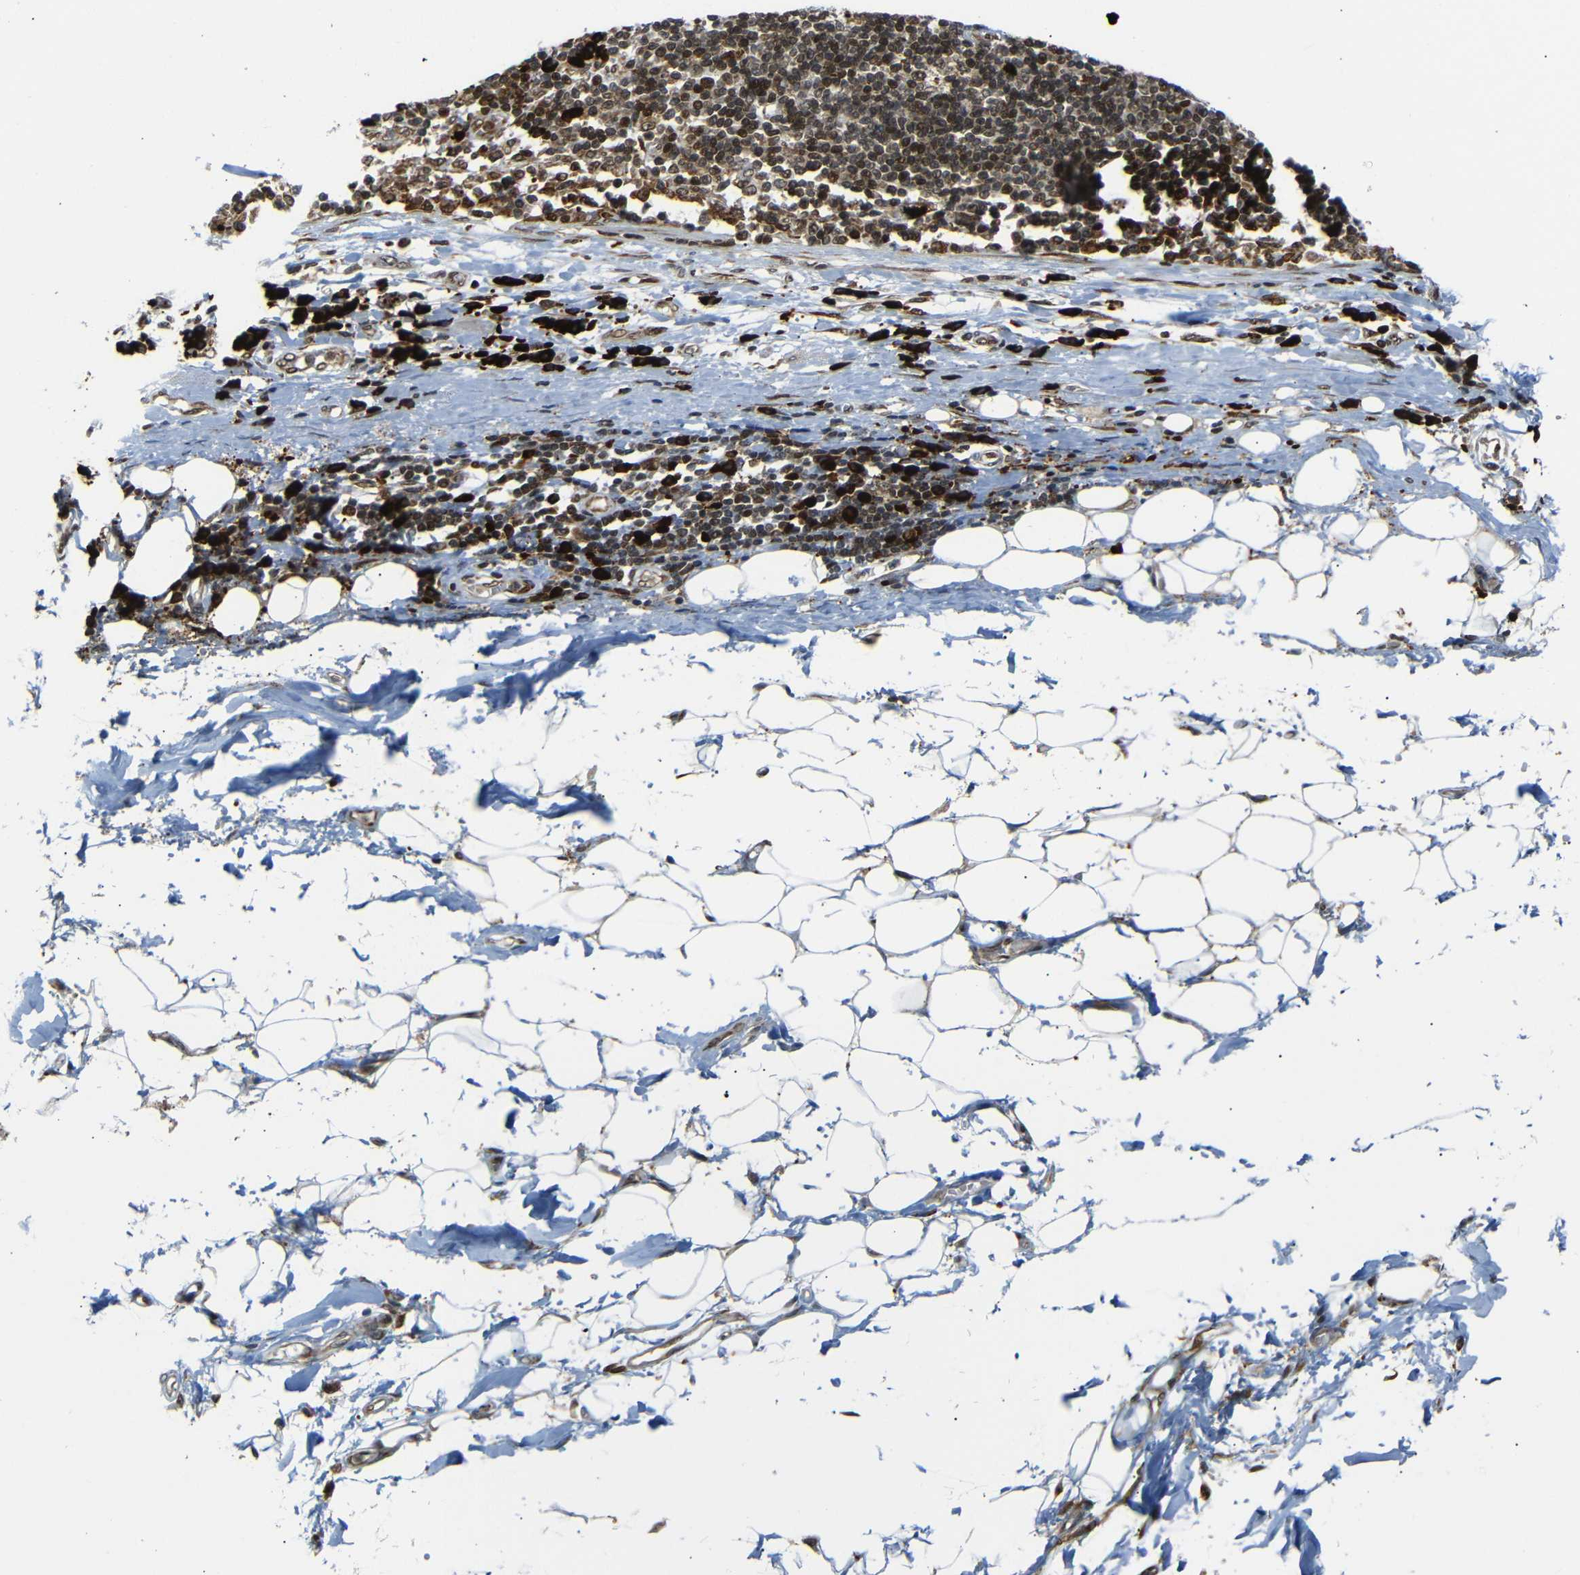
{"staining": {"intensity": "moderate", "quantity": ">75%", "location": "nuclear"}, "tissue": "adipose tissue", "cell_type": "Adipocytes", "image_type": "normal", "snomed": [{"axis": "morphology", "description": "Normal tissue, NOS"}, {"axis": "morphology", "description": "Adenocarcinoma, NOS"}, {"axis": "topography", "description": "Esophagus"}], "caption": "The histopathology image exhibits immunohistochemical staining of unremarkable adipose tissue. There is moderate nuclear positivity is present in approximately >75% of adipocytes.", "gene": "SPCS2", "patient": {"sex": "male", "age": 62}}